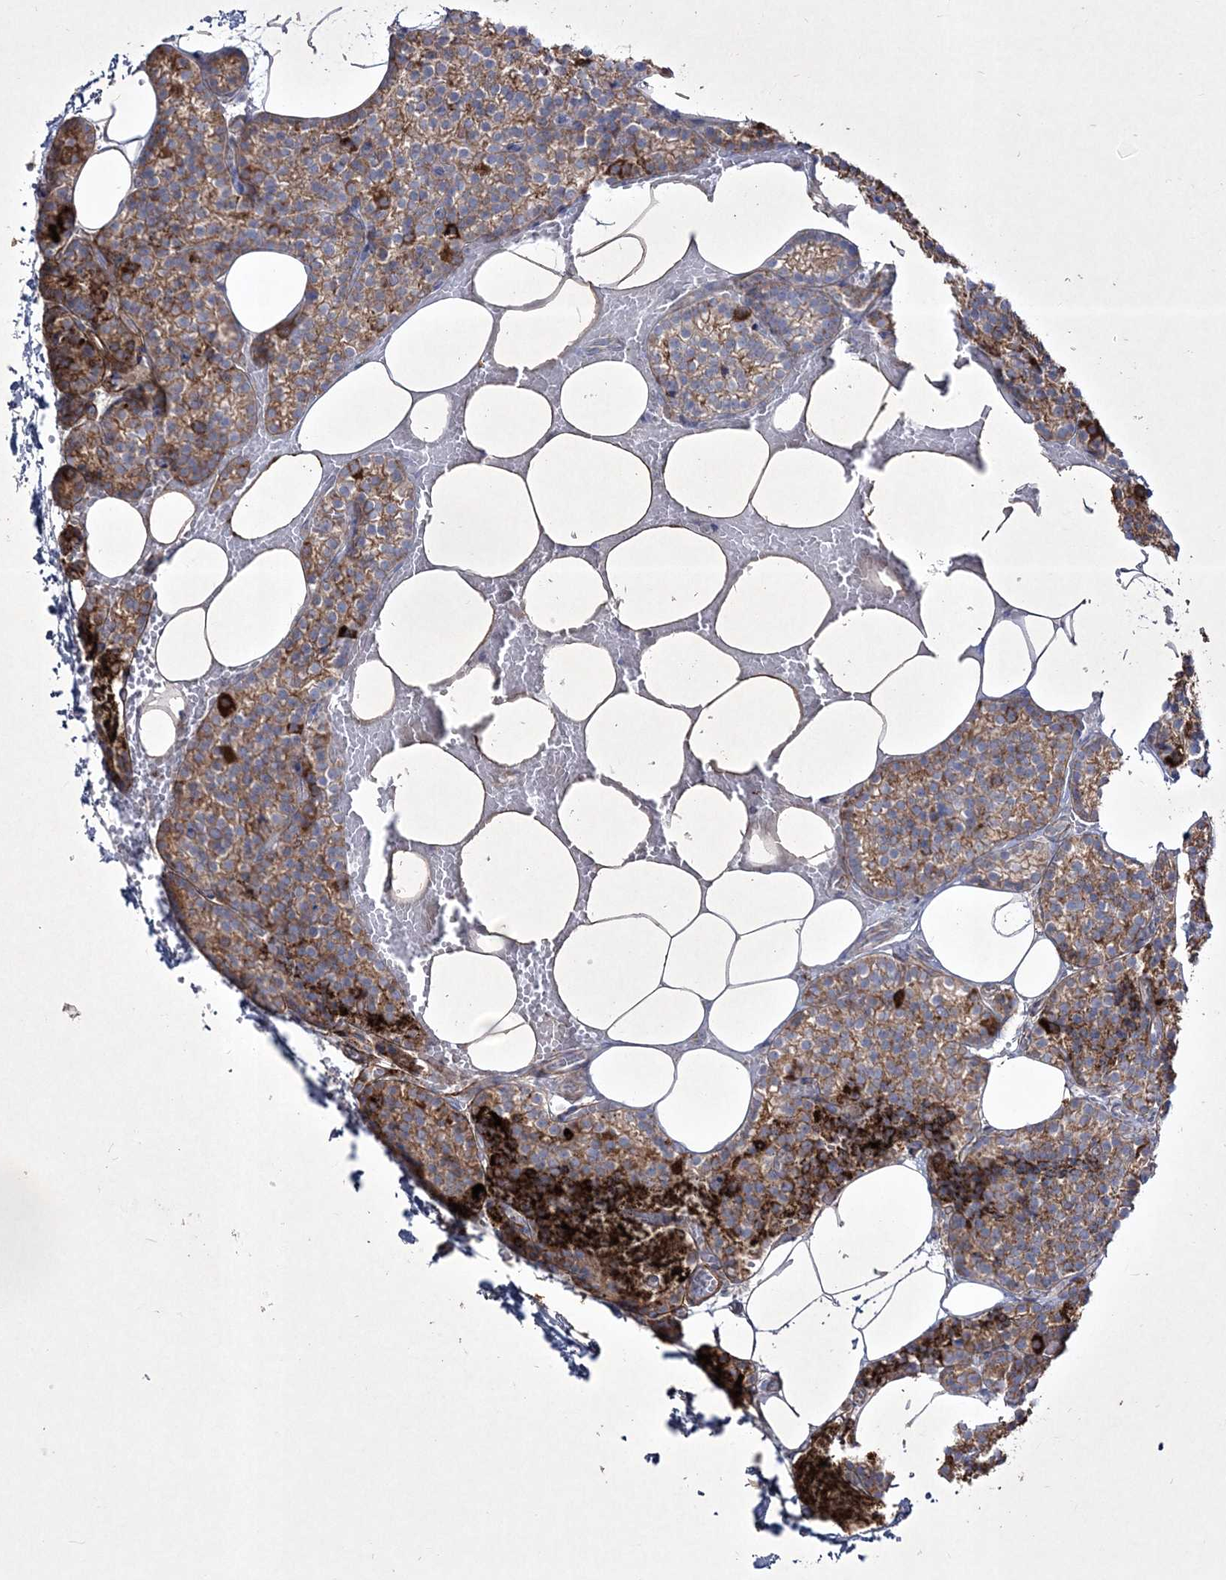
{"staining": {"intensity": "moderate", "quantity": ">75%", "location": "cytoplasmic/membranous"}, "tissue": "parathyroid gland", "cell_type": "Glandular cells", "image_type": "normal", "snomed": [{"axis": "morphology", "description": "Normal tissue, NOS"}, {"axis": "topography", "description": "Parathyroid gland"}], "caption": "Protein staining of normal parathyroid gland shows moderate cytoplasmic/membranous positivity in about >75% of glandular cells.", "gene": "RICTOR", "patient": {"sex": "male", "age": 58}}